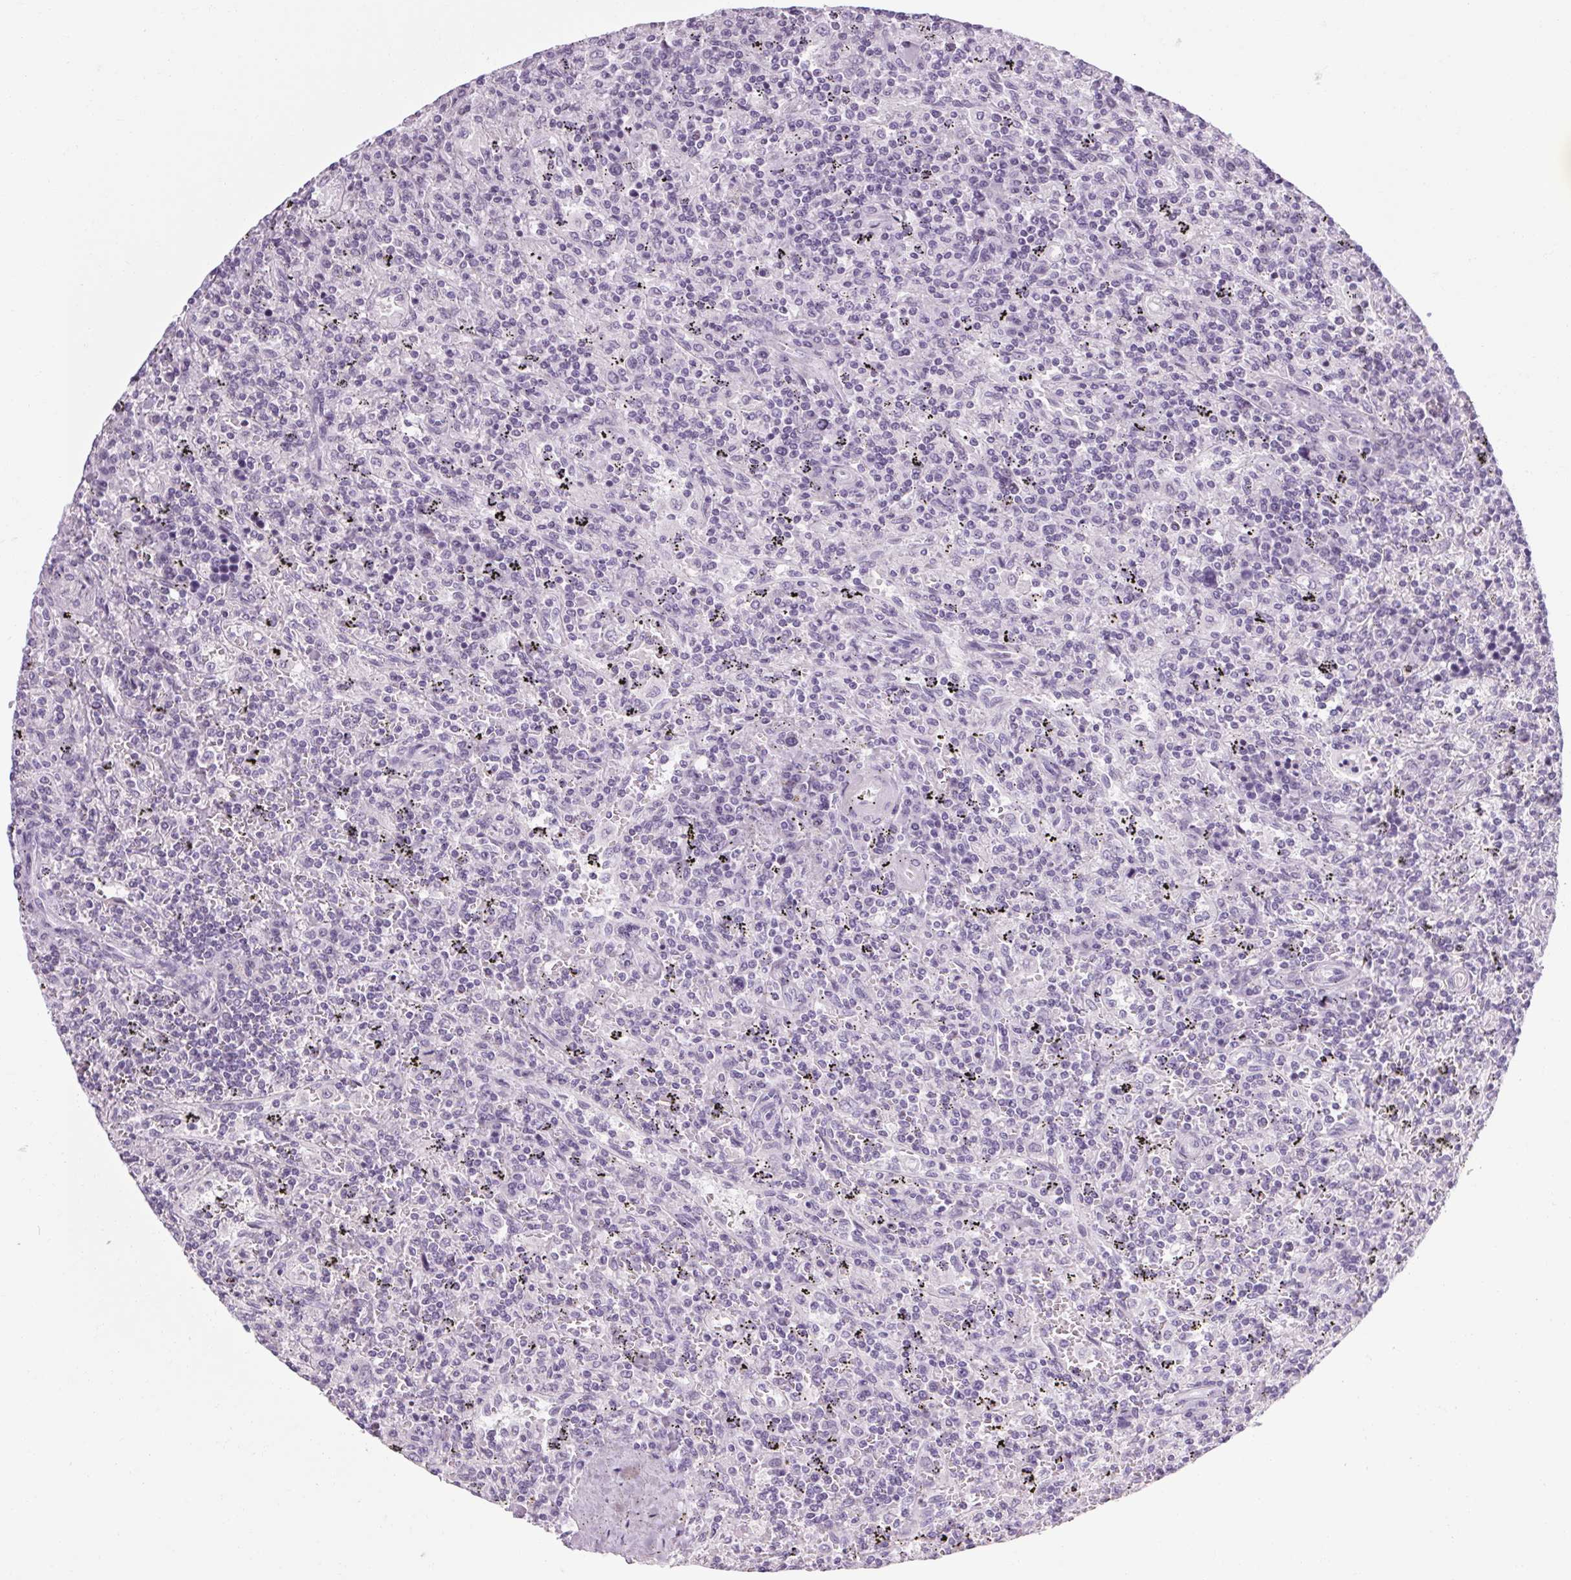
{"staining": {"intensity": "negative", "quantity": "none", "location": "none"}, "tissue": "lymphoma", "cell_type": "Tumor cells", "image_type": "cancer", "snomed": [{"axis": "morphology", "description": "Malignant lymphoma, non-Hodgkin's type, Low grade"}, {"axis": "topography", "description": "Spleen"}], "caption": "This is a image of immunohistochemistry staining of low-grade malignant lymphoma, non-Hodgkin's type, which shows no positivity in tumor cells.", "gene": "POMC", "patient": {"sex": "male", "age": 62}}